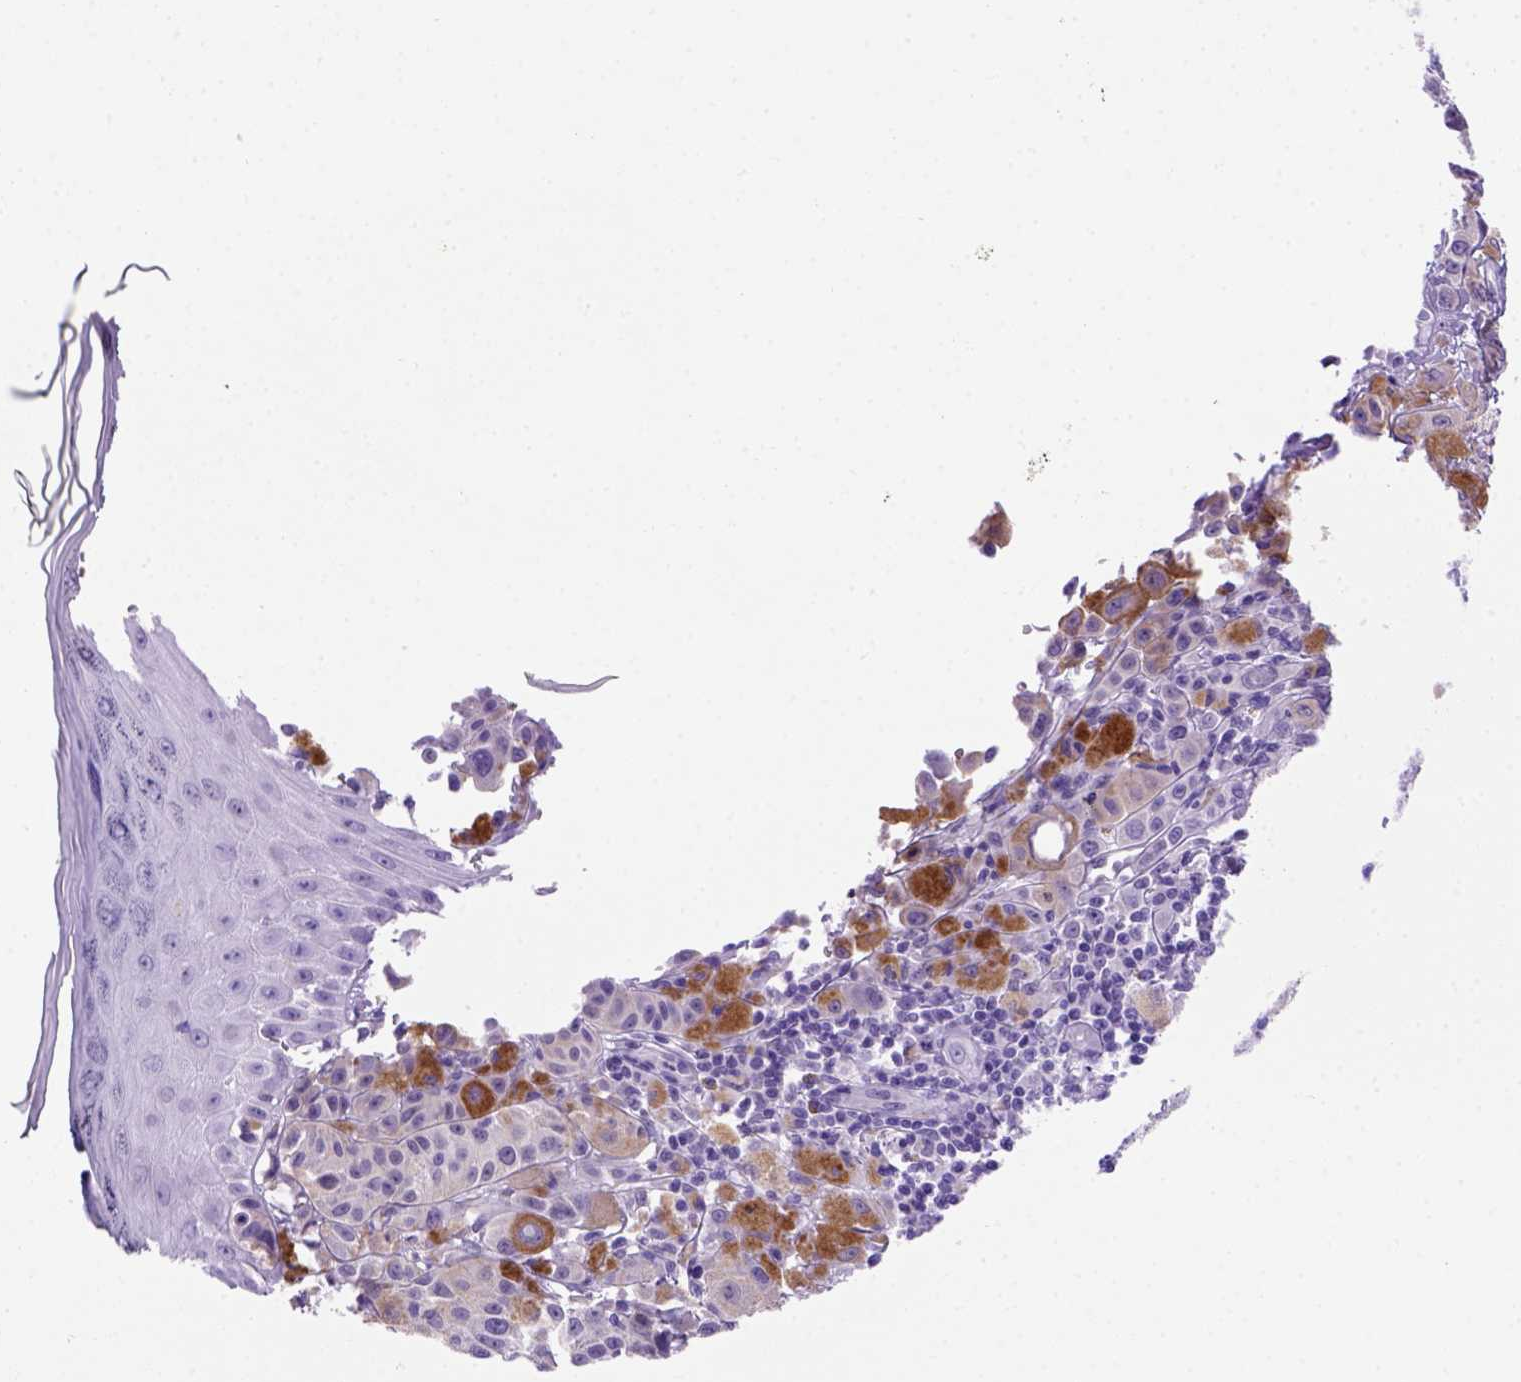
{"staining": {"intensity": "negative", "quantity": "none", "location": "none"}, "tissue": "melanoma", "cell_type": "Tumor cells", "image_type": "cancer", "snomed": [{"axis": "morphology", "description": "Malignant melanoma, NOS"}, {"axis": "topography", "description": "Skin"}], "caption": "Immunohistochemical staining of human melanoma displays no significant staining in tumor cells.", "gene": "FAM81B", "patient": {"sex": "male", "age": 67}}